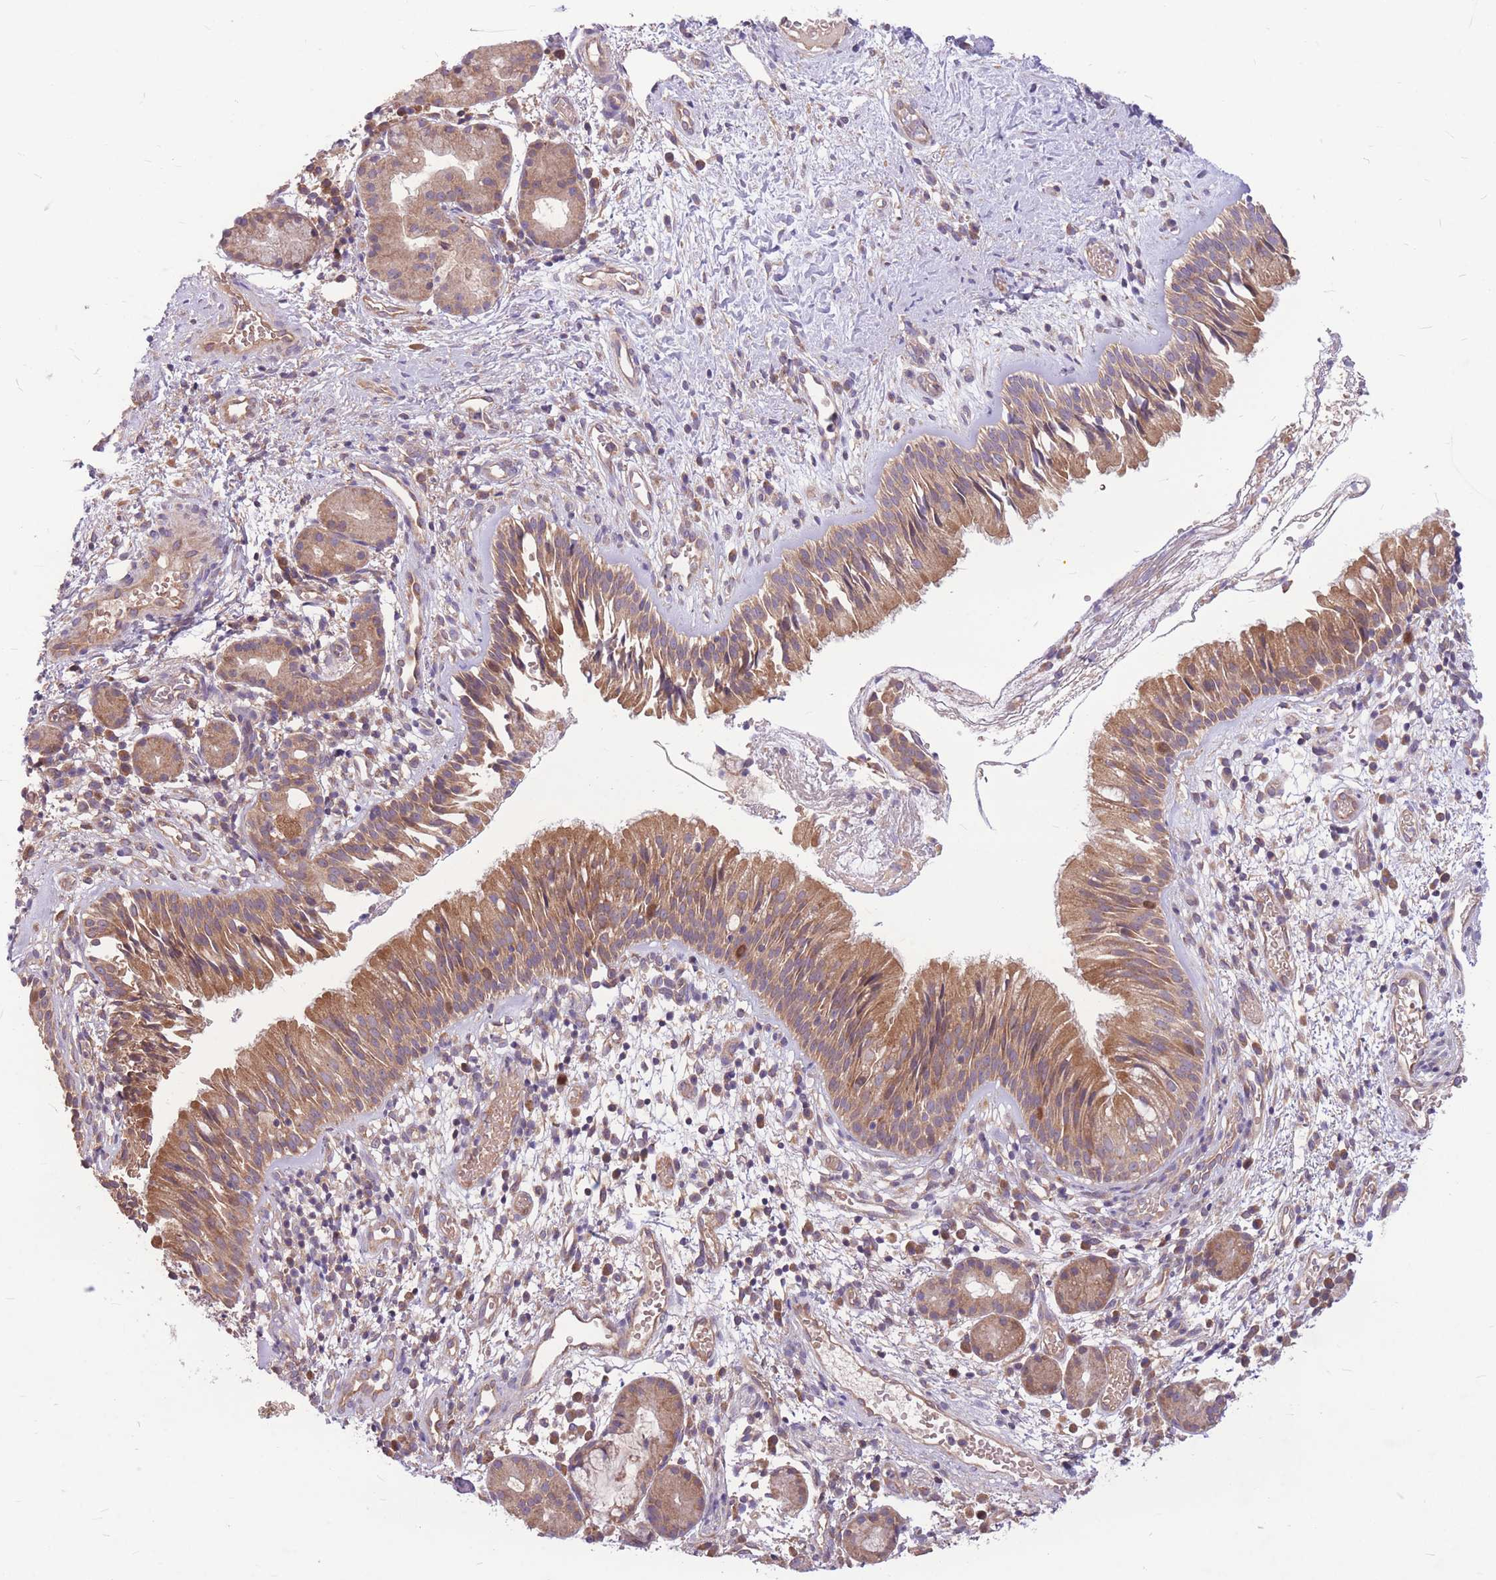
{"staining": {"intensity": "moderate", "quantity": ">75%", "location": "cytoplasmic/membranous"}, "tissue": "nasopharynx", "cell_type": "Respiratory epithelial cells", "image_type": "normal", "snomed": [{"axis": "morphology", "description": "Normal tissue, NOS"}, {"axis": "topography", "description": "Nasopharynx"}], "caption": "High-power microscopy captured an IHC photomicrograph of unremarkable nasopharynx, revealing moderate cytoplasmic/membranous staining in about >75% of respiratory epithelial cells.", "gene": "GMNN", "patient": {"sex": "male", "age": 65}}